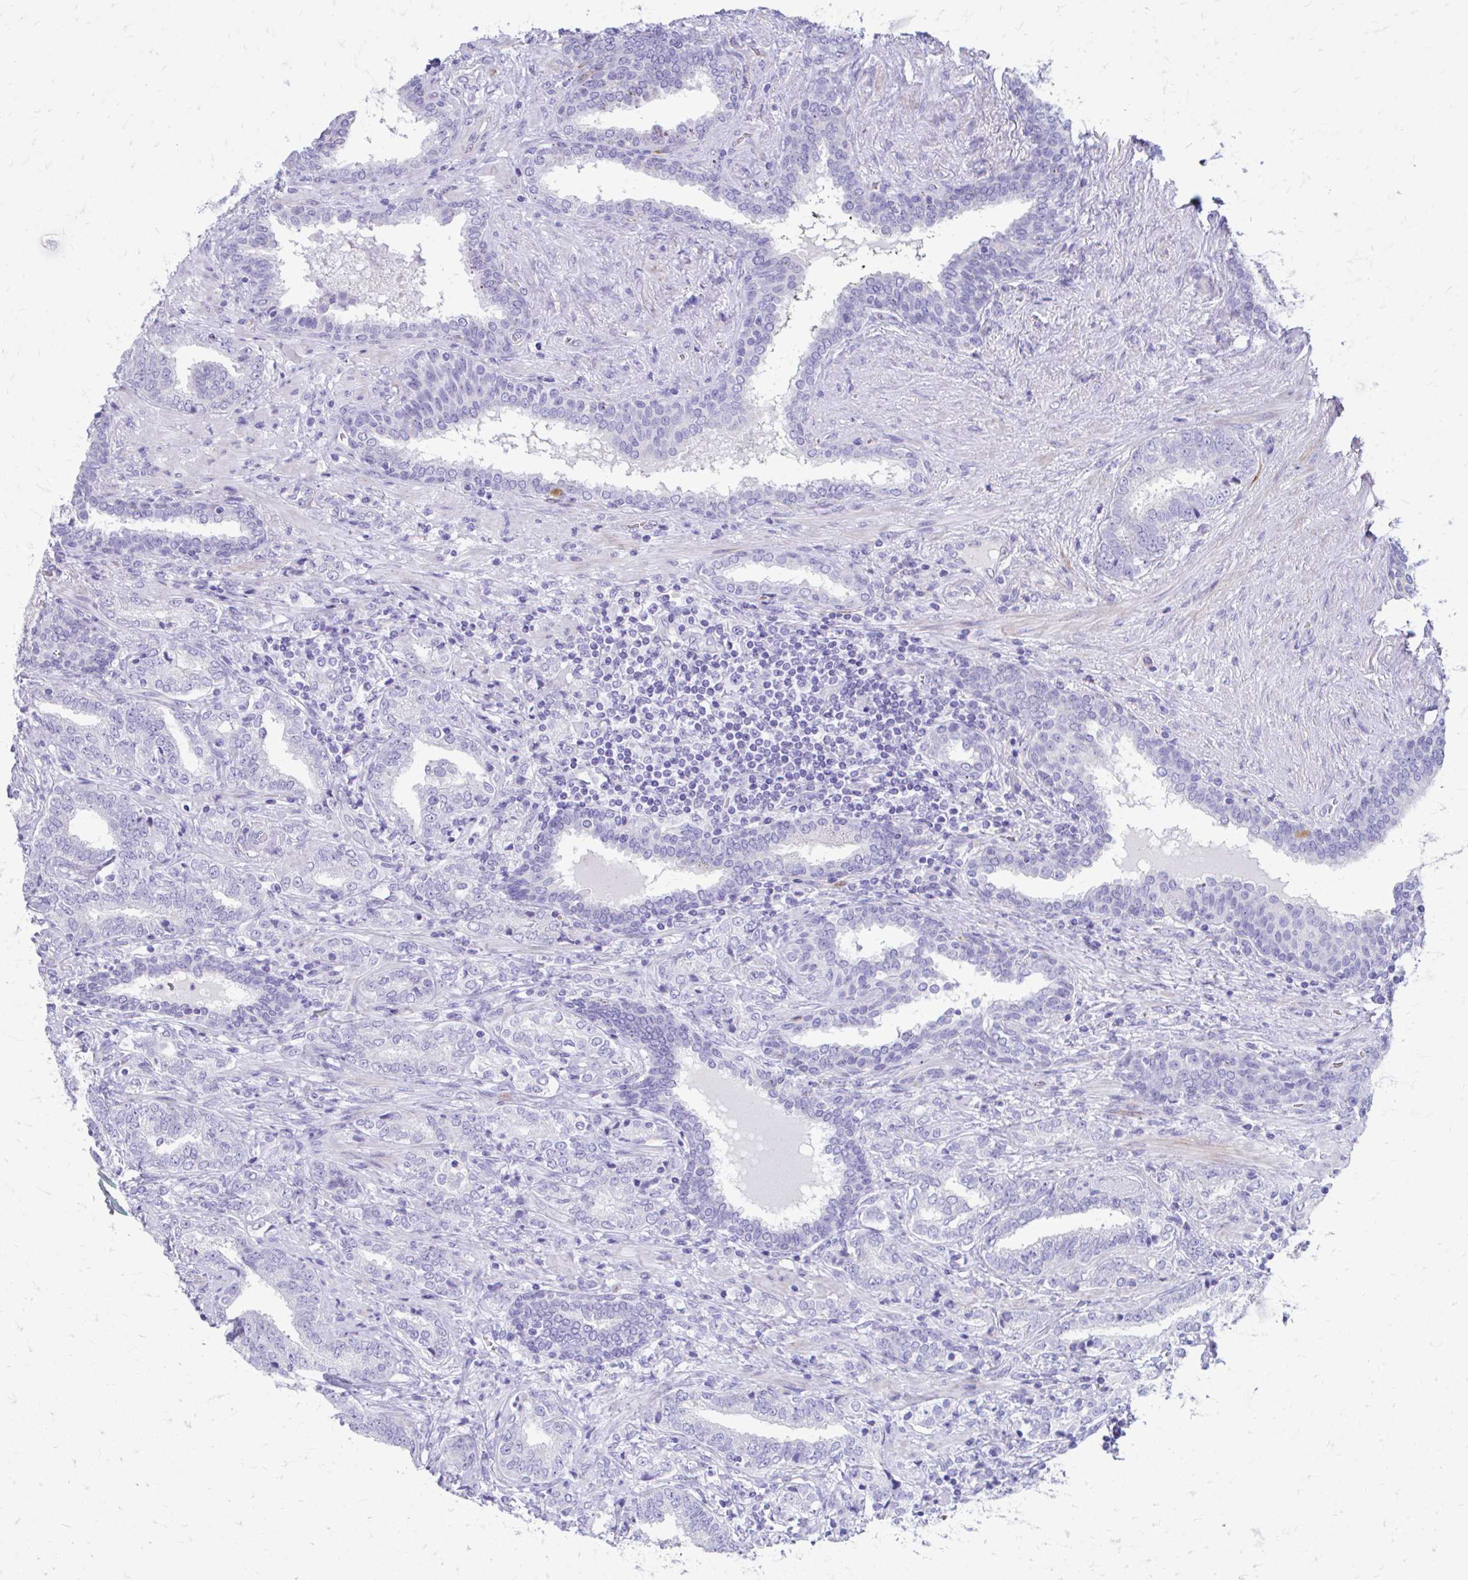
{"staining": {"intensity": "negative", "quantity": "none", "location": "none"}, "tissue": "prostate cancer", "cell_type": "Tumor cells", "image_type": "cancer", "snomed": [{"axis": "morphology", "description": "Adenocarcinoma, High grade"}, {"axis": "topography", "description": "Prostate"}], "caption": "Human high-grade adenocarcinoma (prostate) stained for a protein using immunohistochemistry (IHC) reveals no expression in tumor cells.", "gene": "KRIT1", "patient": {"sex": "male", "age": 72}}